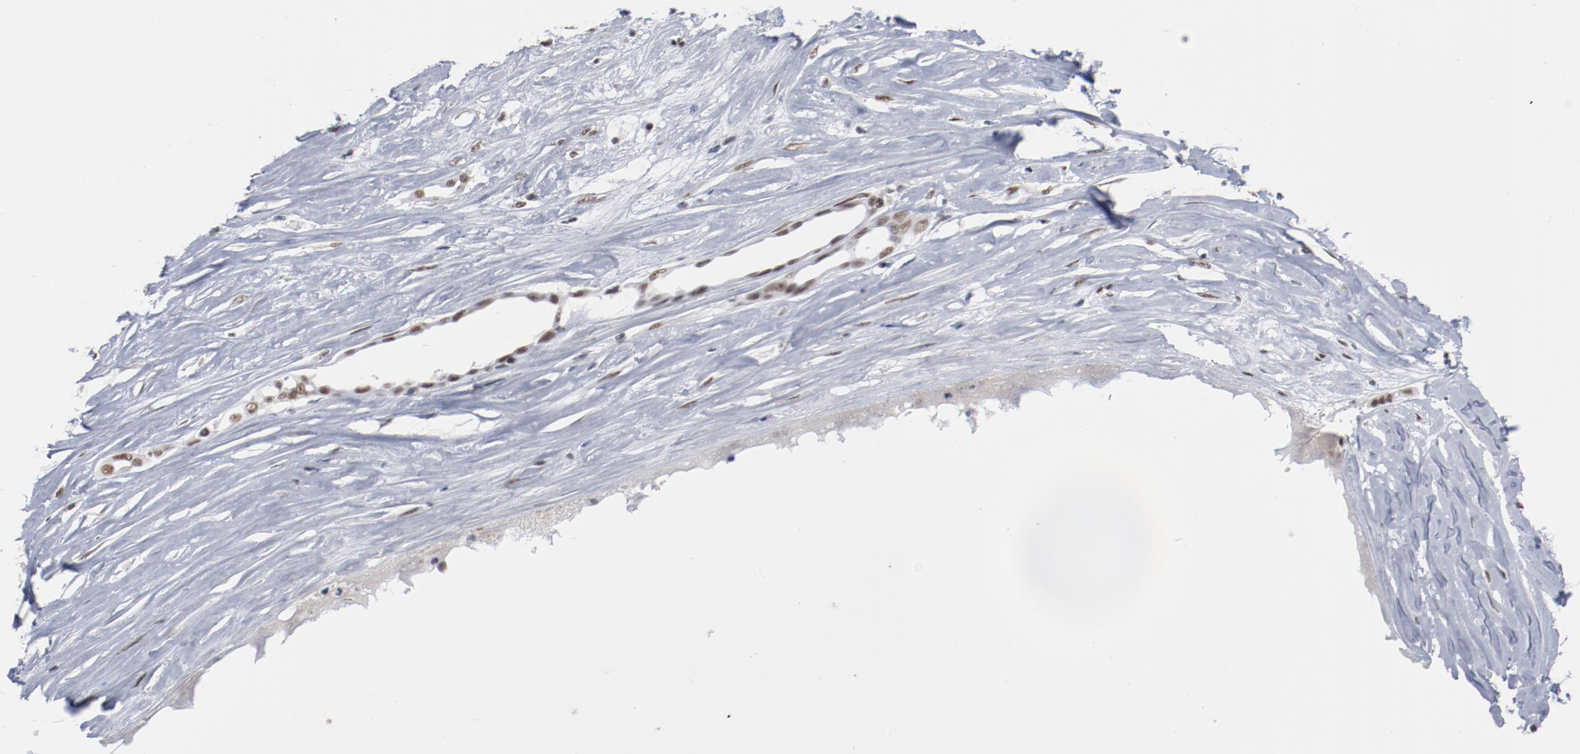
{"staining": {"intensity": "moderate", "quantity": ">75%", "location": "nuclear"}, "tissue": "ovarian cancer", "cell_type": "Tumor cells", "image_type": "cancer", "snomed": [{"axis": "morphology", "description": "Cystadenocarcinoma, serous, NOS"}, {"axis": "topography", "description": "Ovary"}], "caption": "High-magnification brightfield microscopy of serous cystadenocarcinoma (ovarian) stained with DAB (3,3'-diaminobenzidine) (brown) and counterstained with hematoxylin (blue). tumor cells exhibit moderate nuclear staining is seen in about>75% of cells.", "gene": "BUB3", "patient": {"sex": "female", "age": 54}}